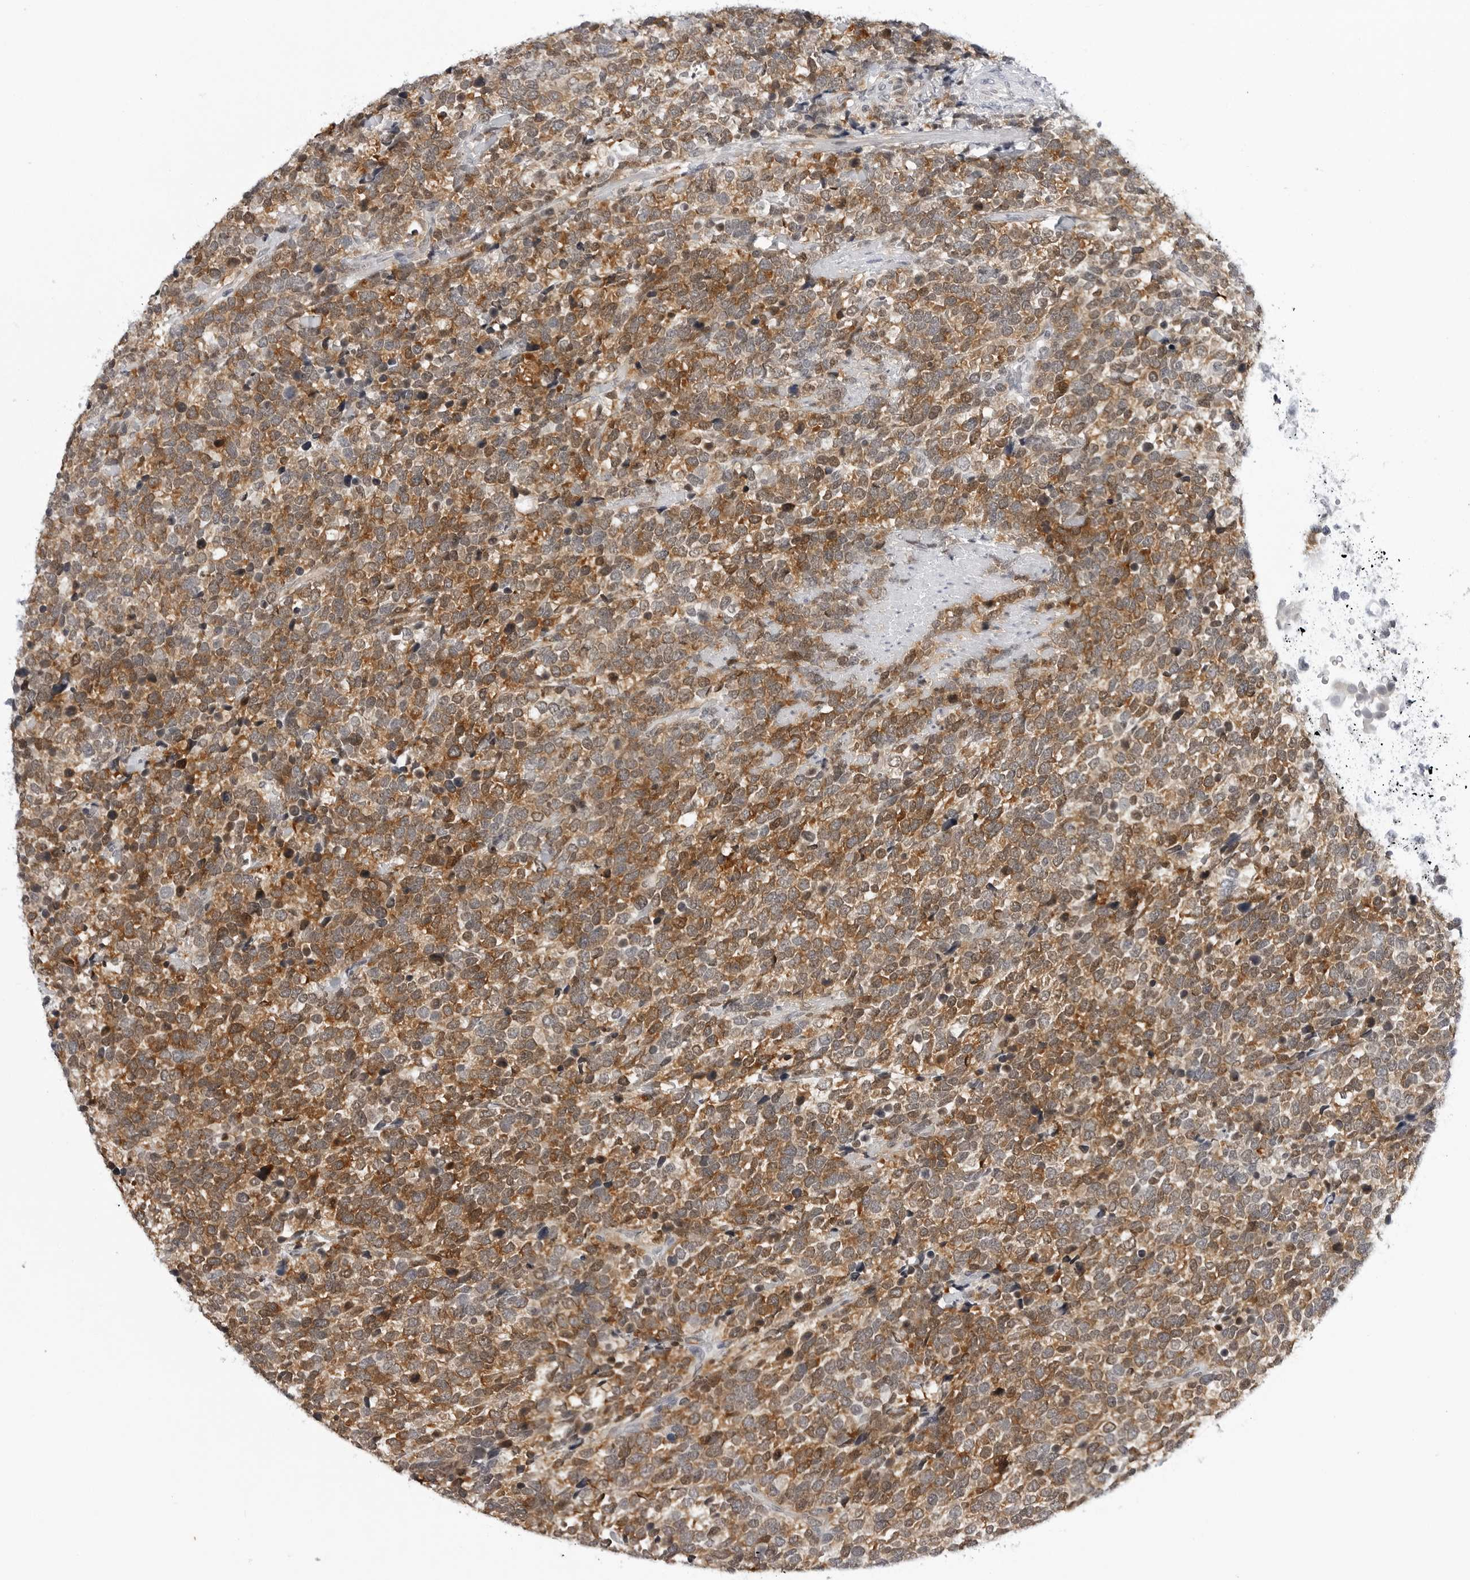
{"staining": {"intensity": "moderate", "quantity": ">75%", "location": "cytoplasmic/membranous"}, "tissue": "urothelial cancer", "cell_type": "Tumor cells", "image_type": "cancer", "snomed": [{"axis": "morphology", "description": "Urothelial carcinoma, High grade"}, {"axis": "topography", "description": "Urinary bladder"}], "caption": "A micrograph of human urothelial cancer stained for a protein exhibits moderate cytoplasmic/membranous brown staining in tumor cells. (brown staining indicates protein expression, while blue staining denotes nuclei).", "gene": "RRM1", "patient": {"sex": "female", "age": 82}}